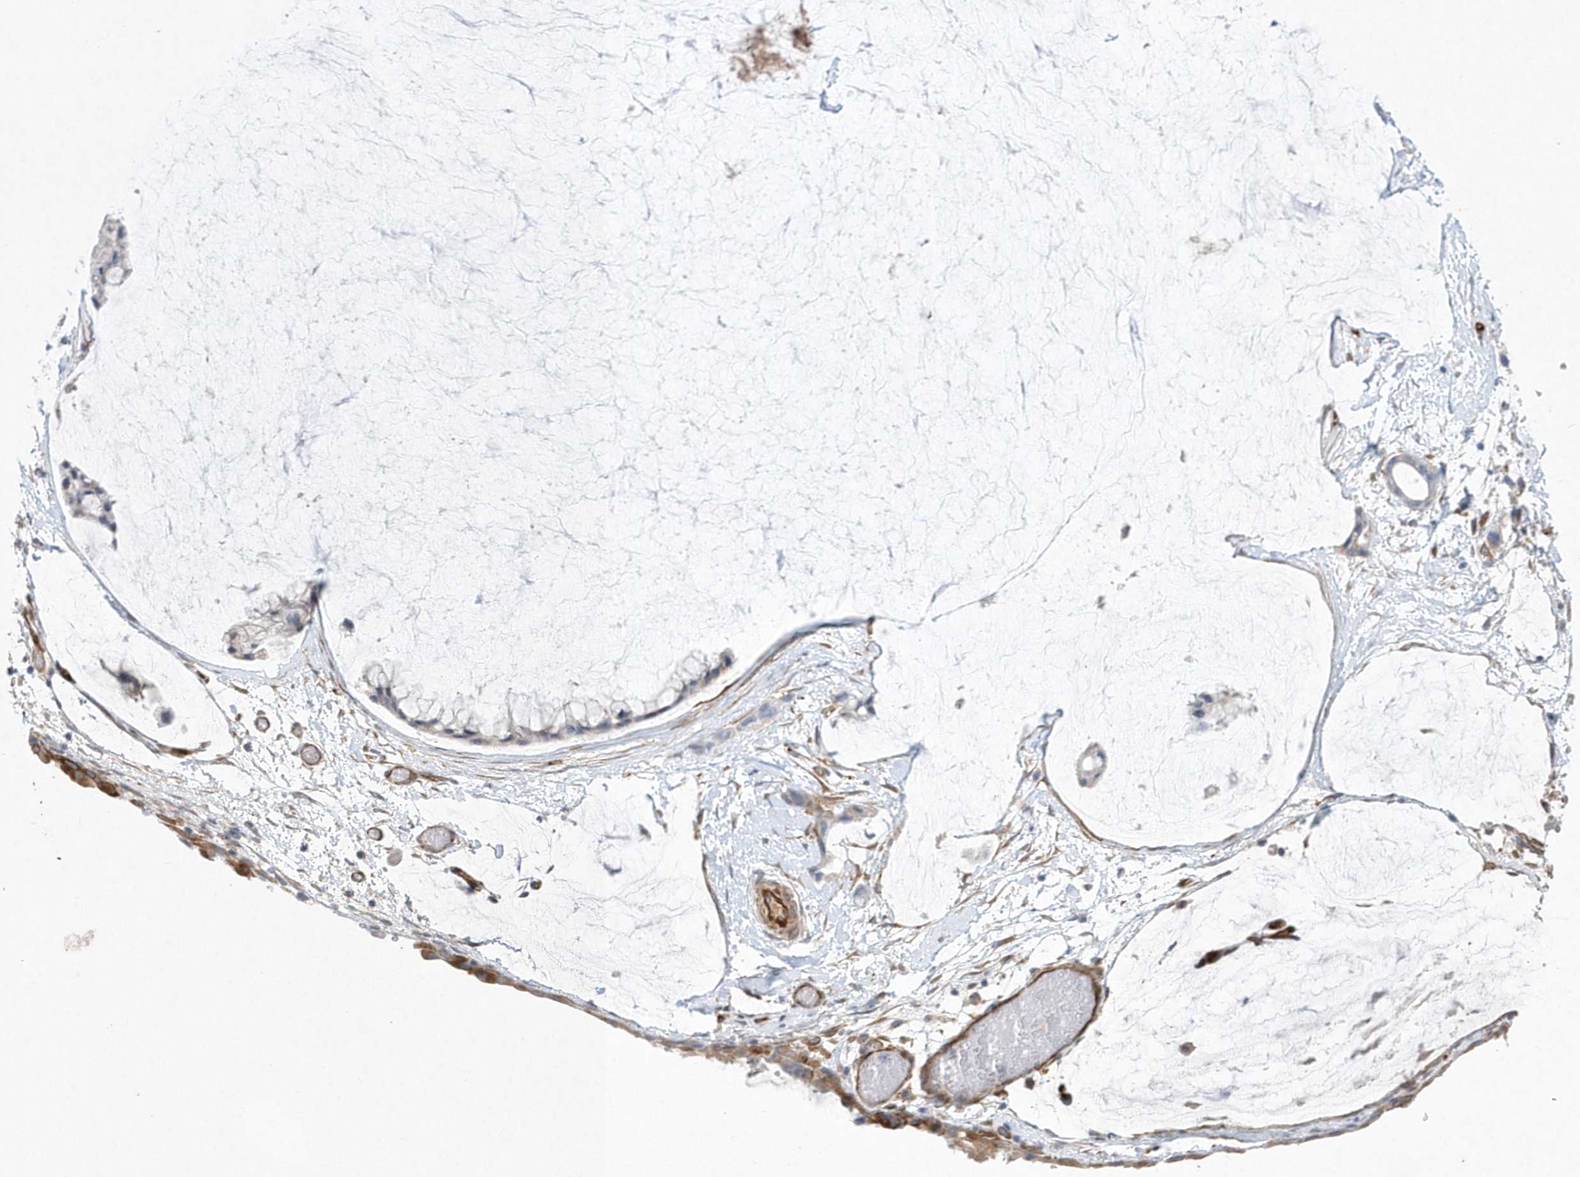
{"staining": {"intensity": "negative", "quantity": "none", "location": "none"}, "tissue": "ovarian cancer", "cell_type": "Tumor cells", "image_type": "cancer", "snomed": [{"axis": "morphology", "description": "Cystadenocarcinoma, mucinous, NOS"}, {"axis": "topography", "description": "Ovary"}], "caption": "A histopathology image of ovarian mucinous cystadenocarcinoma stained for a protein displays no brown staining in tumor cells.", "gene": "TMEM132B", "patient": {"sex": "female", "age": 39}}